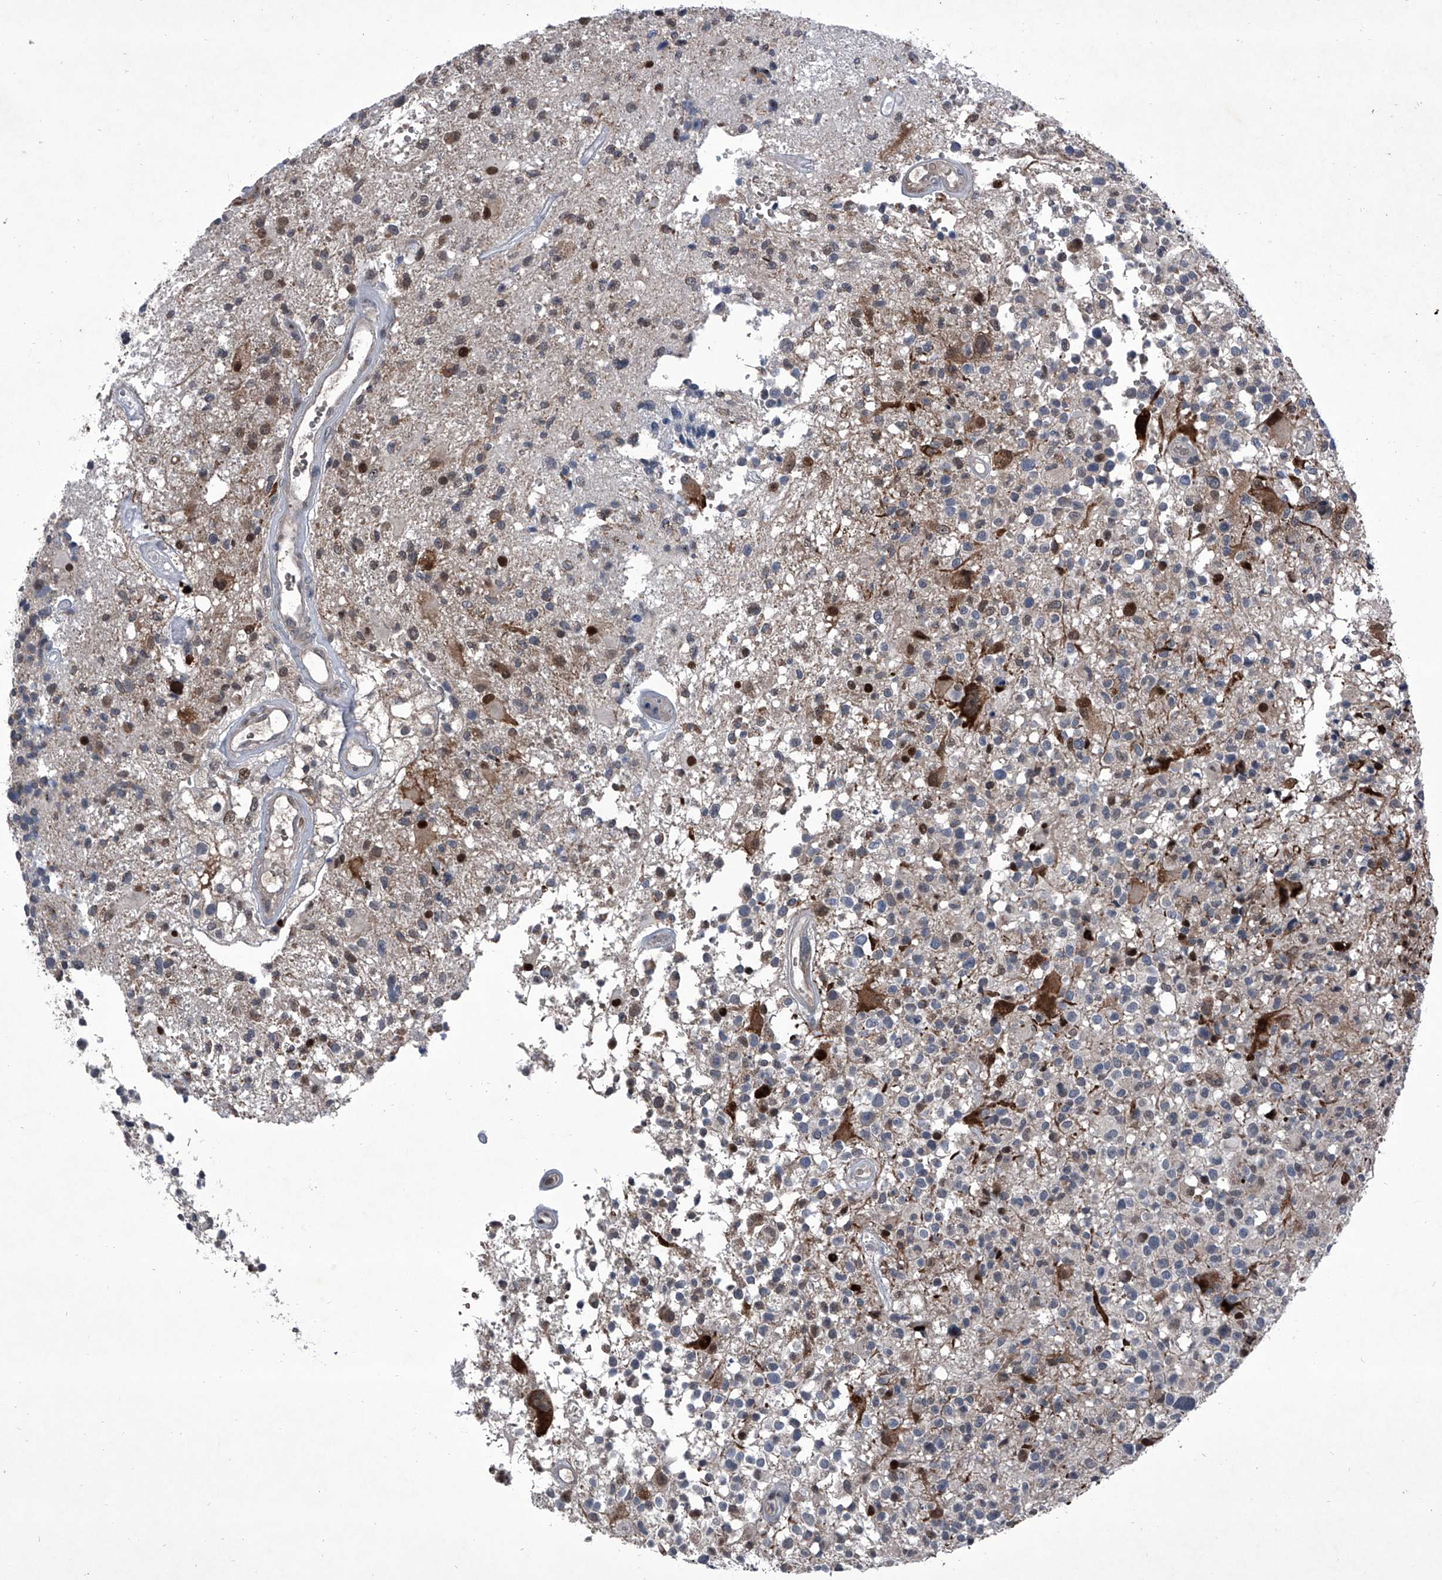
{"staining": {"intensity": "negative", "quantity": "none", "location": "none"}, "tissue": "glioma", "cell_type": "Tumor cells", "image_type": "cancer", "snomed": [{"axis": "morphology", "description": "Glioma, malignant, High grade"}, {"axis": "morphology", "description": "Glioblastoma, NOS"}, {"axis": "topography", "description": "Brain"}], "caption": "This is an immunohistochemistry histopathology image of human malignant glioma (high-grade). There is no staining in tumor cells.", "gene": "ELK4", "patient": {"sex": "male", "age": 60}}